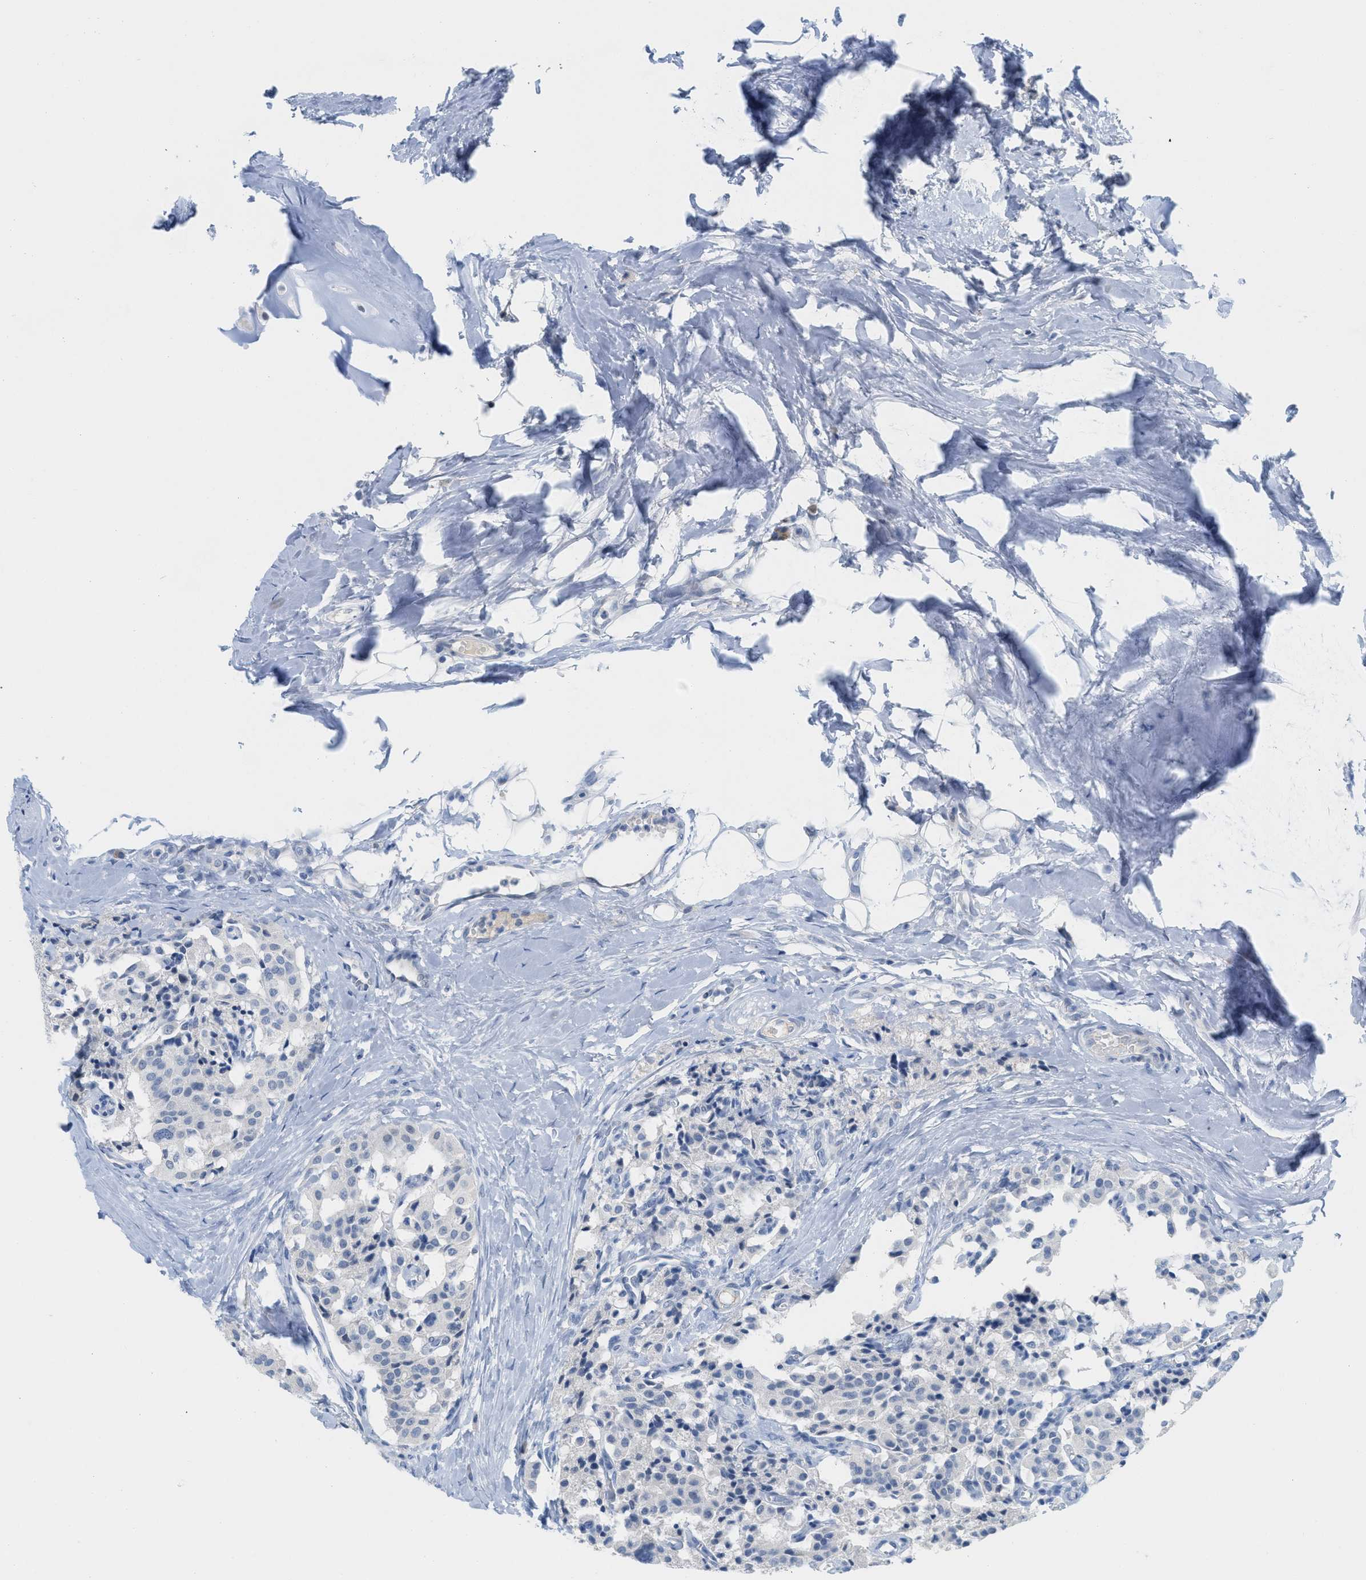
{"staining": {"intensity": "negative", "quantity": "none", "location": "none"}, "tissue": "carcinoid", "cell_type": "Tumor cells", "image_type": "cancer", "snomed": [{"axis": "morphology", "description": "Carcinoid, malignant, NOS"}, {"axis": "topography", "description": "Lung"}], "caption": "There is no significant staining in tumor cells of carcinoid.", "gene": "HSF2", "patient": {"sex": "male", "age": 30}}